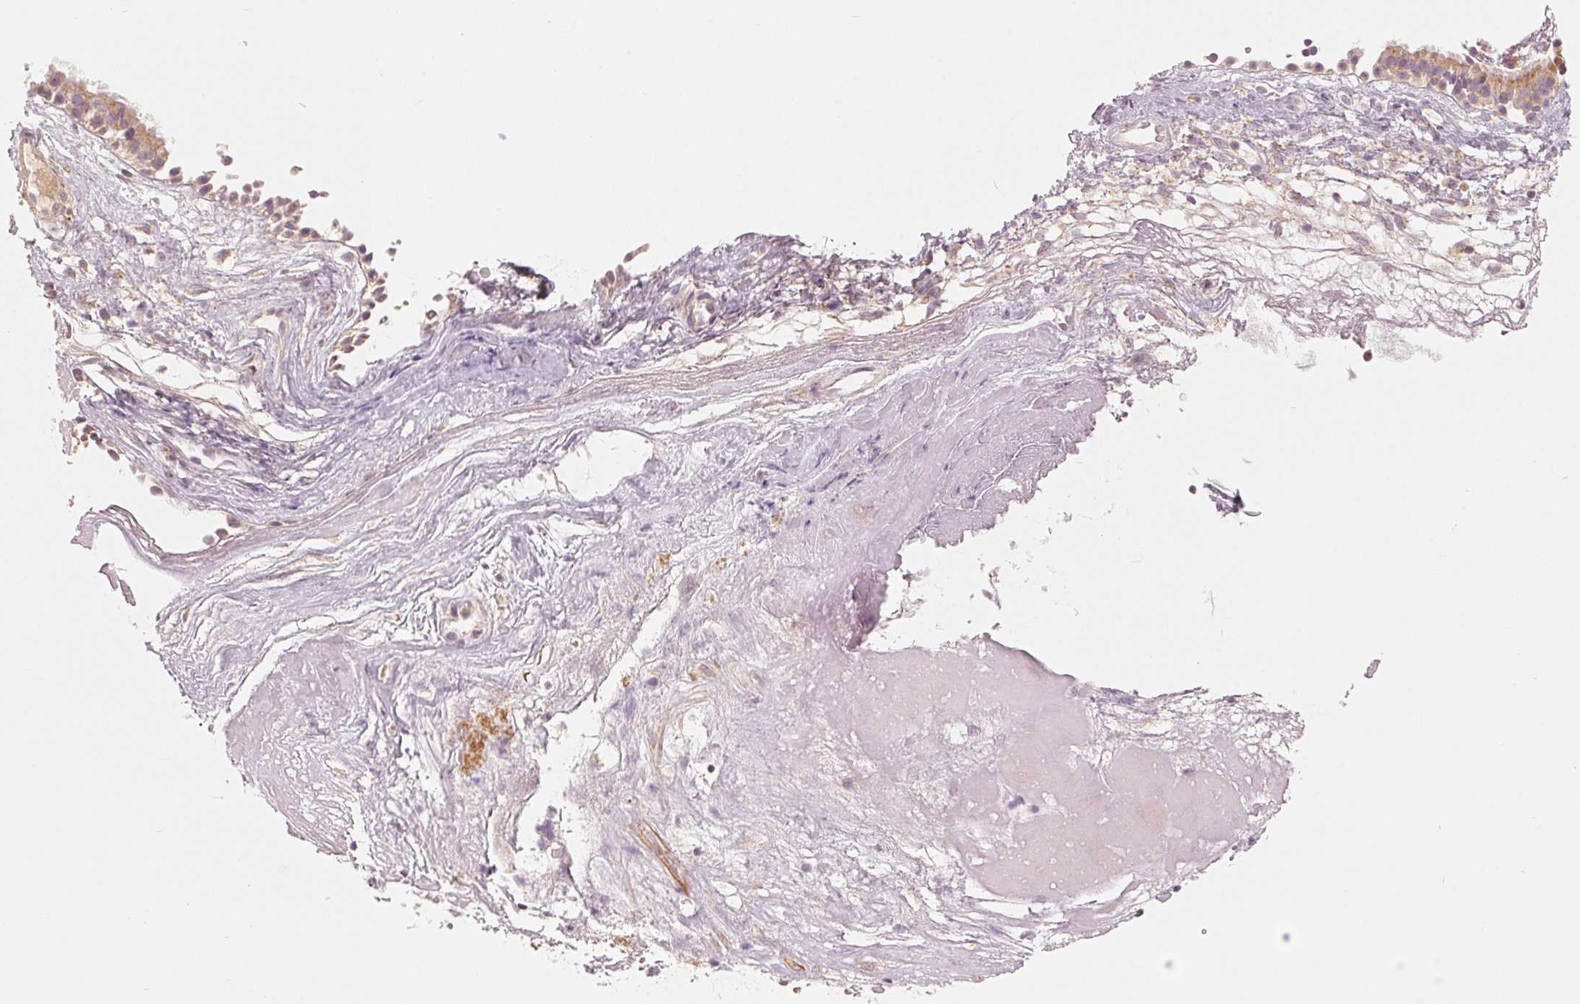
{"staining": {"intensity": "moderate", "quantity": ">75%", "location": "cytoplasmic/membranous"}, "tissue": "nasopharynx", "cell_type": "Respiratory epithelial cells", "image_type": "normal", "snomed": [{"axis": "morphology", "description": "Normal tissue, NOS"}, {"axis": "topography", "description": "Nasopharynx"}], "caption": "The micrograph displays staining of normal nasopharynx, revealing moderate cytoplasmic/membranous protein positivity (brown color) within respiratory epithelial cells.", "gene": "GHITM", "patient": {"sex": "male", "age": 24}}